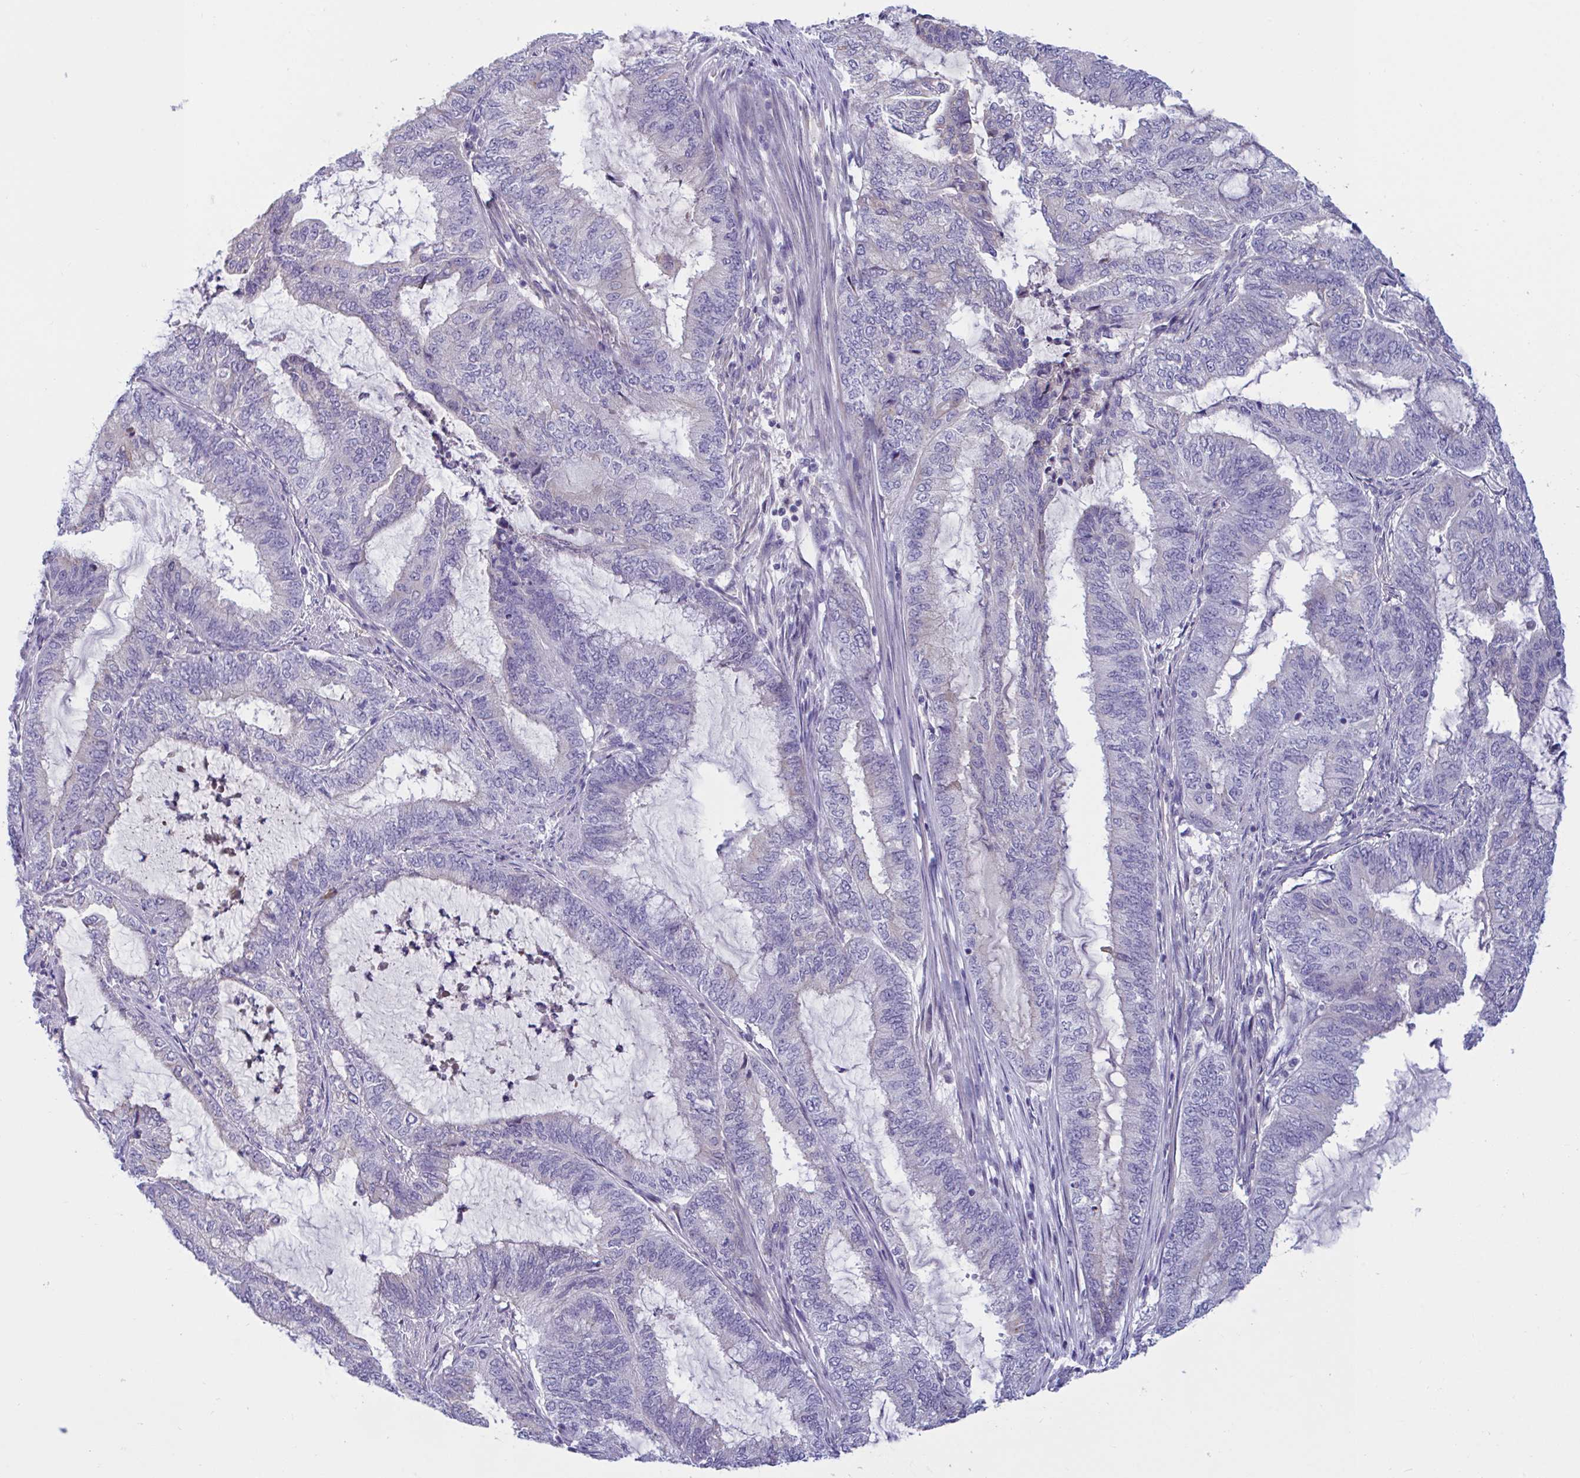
{"staining": {"intensity": "negative", "quantity": "none", "location": "none"}, "tissue": "endometrial cancer", "cell_type": "Tumor cells", "image_type": "cancer", "snomed": [{"axis": "morphology", "description": "Adenocarcinoma, NOS"}, {"axis": "topography", "description": "Endometrium"}], "caption": "The histopathology image exhibits no significant staining in tumor cells of endometrial cancer.", "gene": "MS4A14", "patient": {"sex": "female", "age": 51}}